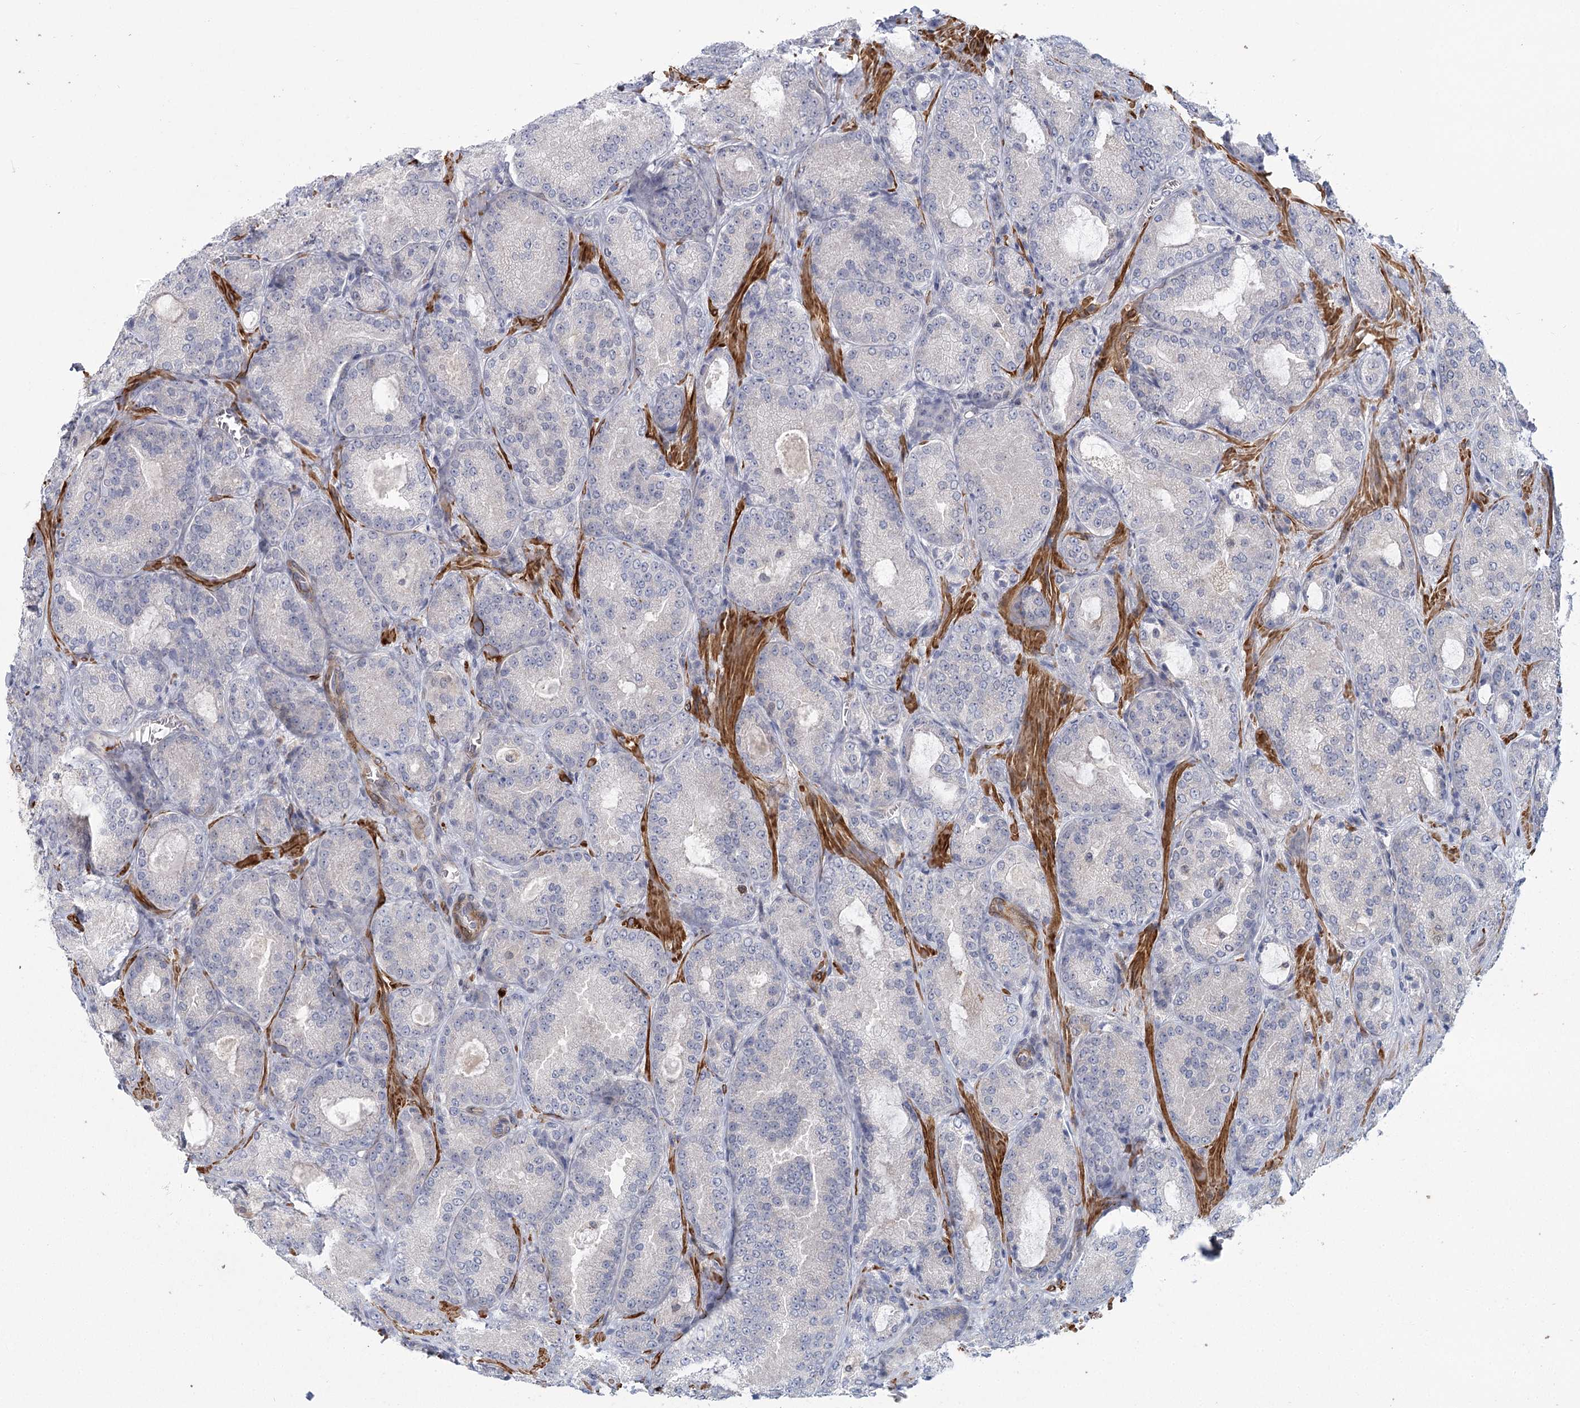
{"staining": {"intensity": "negative", "quantity": "none", "location": "none"}, "tissue": "prostate cancer", "cell_type": "Tumor cells", "image_type": "cancer", "snomed": [{"axis": "morphology", "description": "Adenocarcinoma, Low grade"}, {"axis": "topography", "description": "Prostate"}], "caption": "The IHC image has no significant staining in tumor cells of prostate cancer tissue.", "gene": "USP11", "patient": {"sex": "male", "age": 74}}